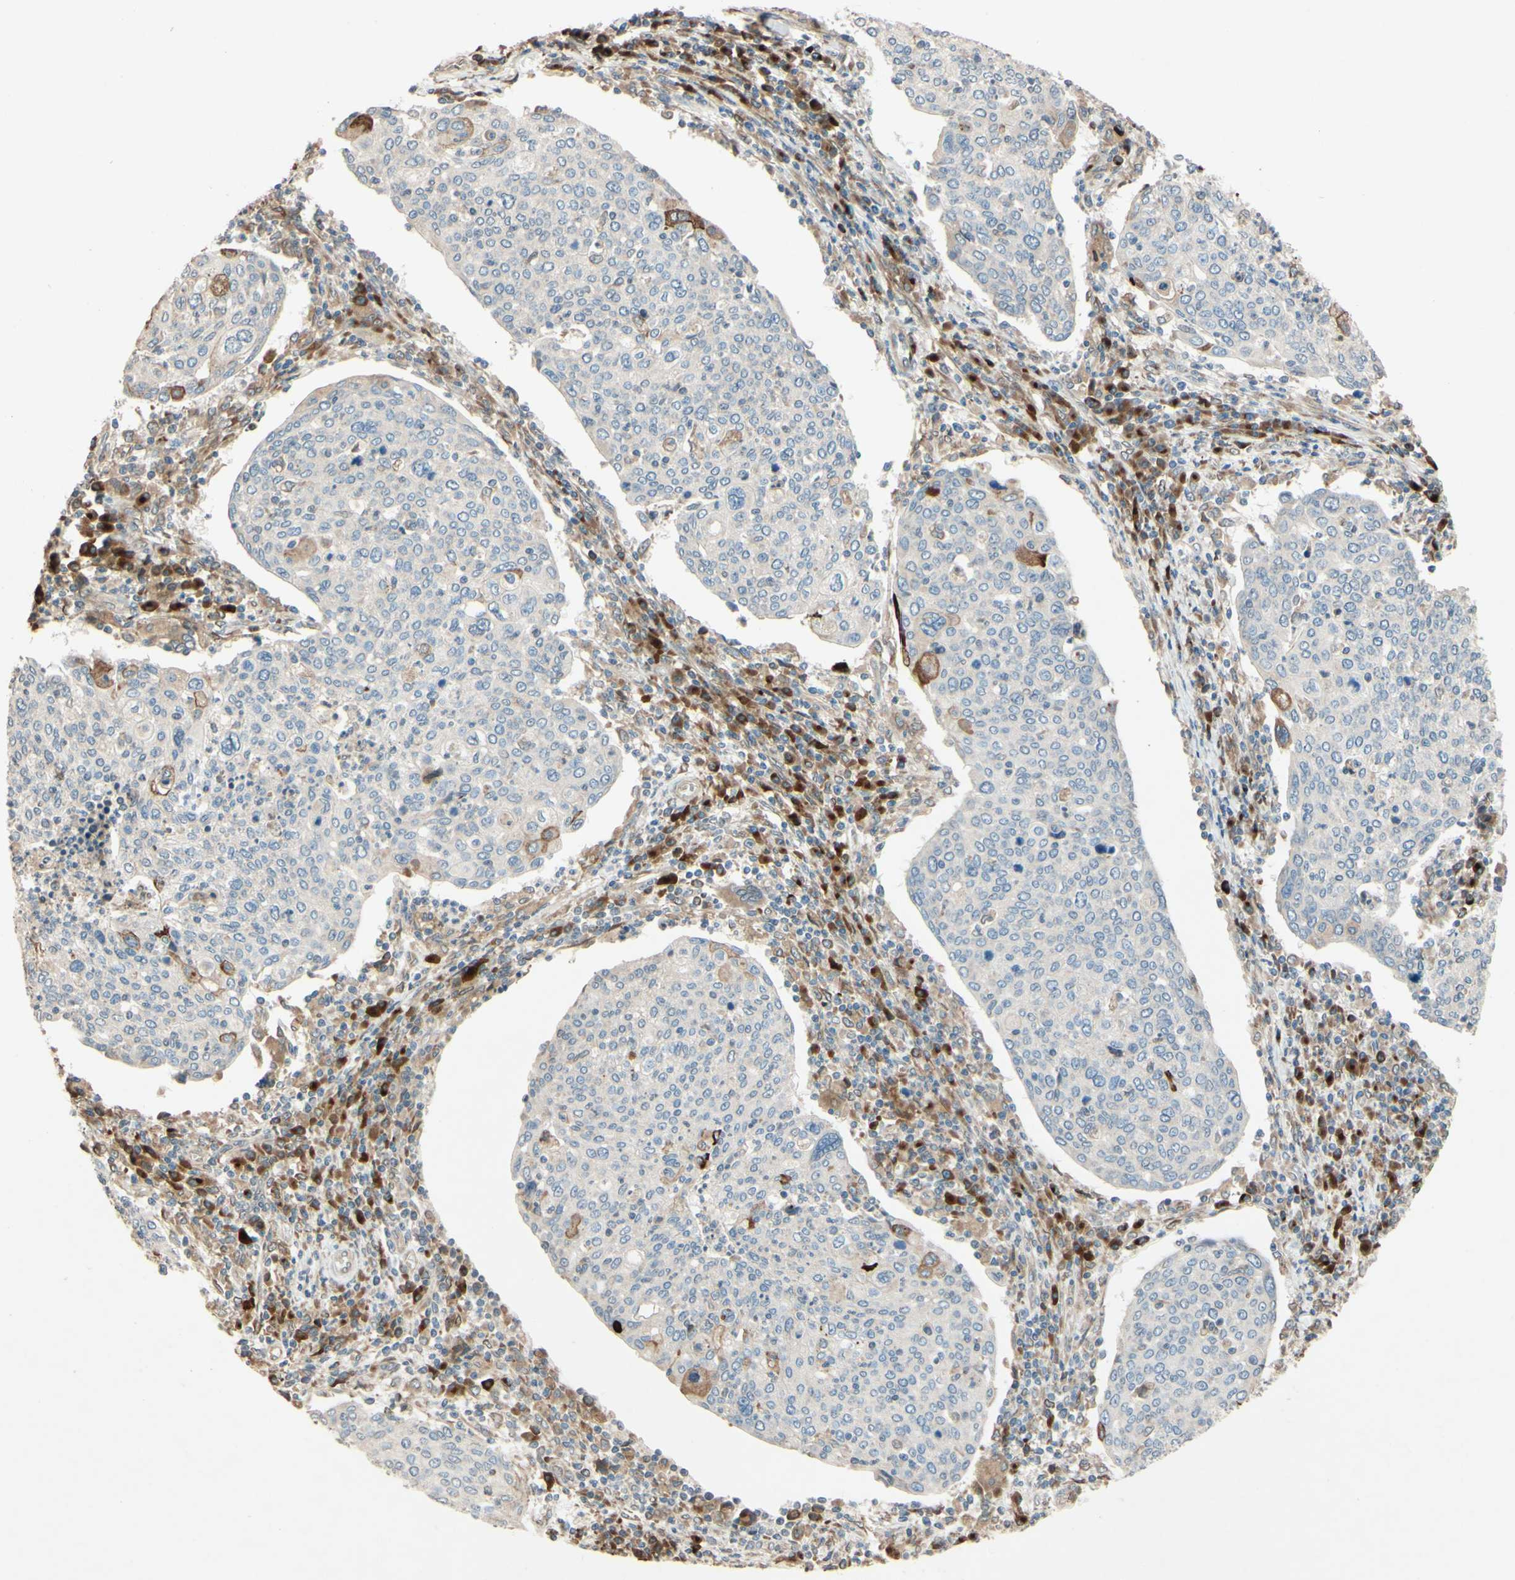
{"staining": {"intensity": "moderate", "quantity": "<25%", "location": "cytoplasmic/membranous"}, "tissue": "cervical cancer", "cell_type": "Tumor cells", "image_type": "cancer", "snomed": [{"axis": "morphology", "description": "Squamous cell carcinoma, NOS"}, {"axis": "topography", "description": "Cervix"}], "caption": "Cervical squamous cell carcinoma stained with DAB (3,3'-diaminobenzidine) immunohistochemistry reveals low levels of moderate cytoplasmic/membranous staining in about <25% of tumor cells.", "gene": "PTPRU", "patient": {"sex": "female", "age": 40}}